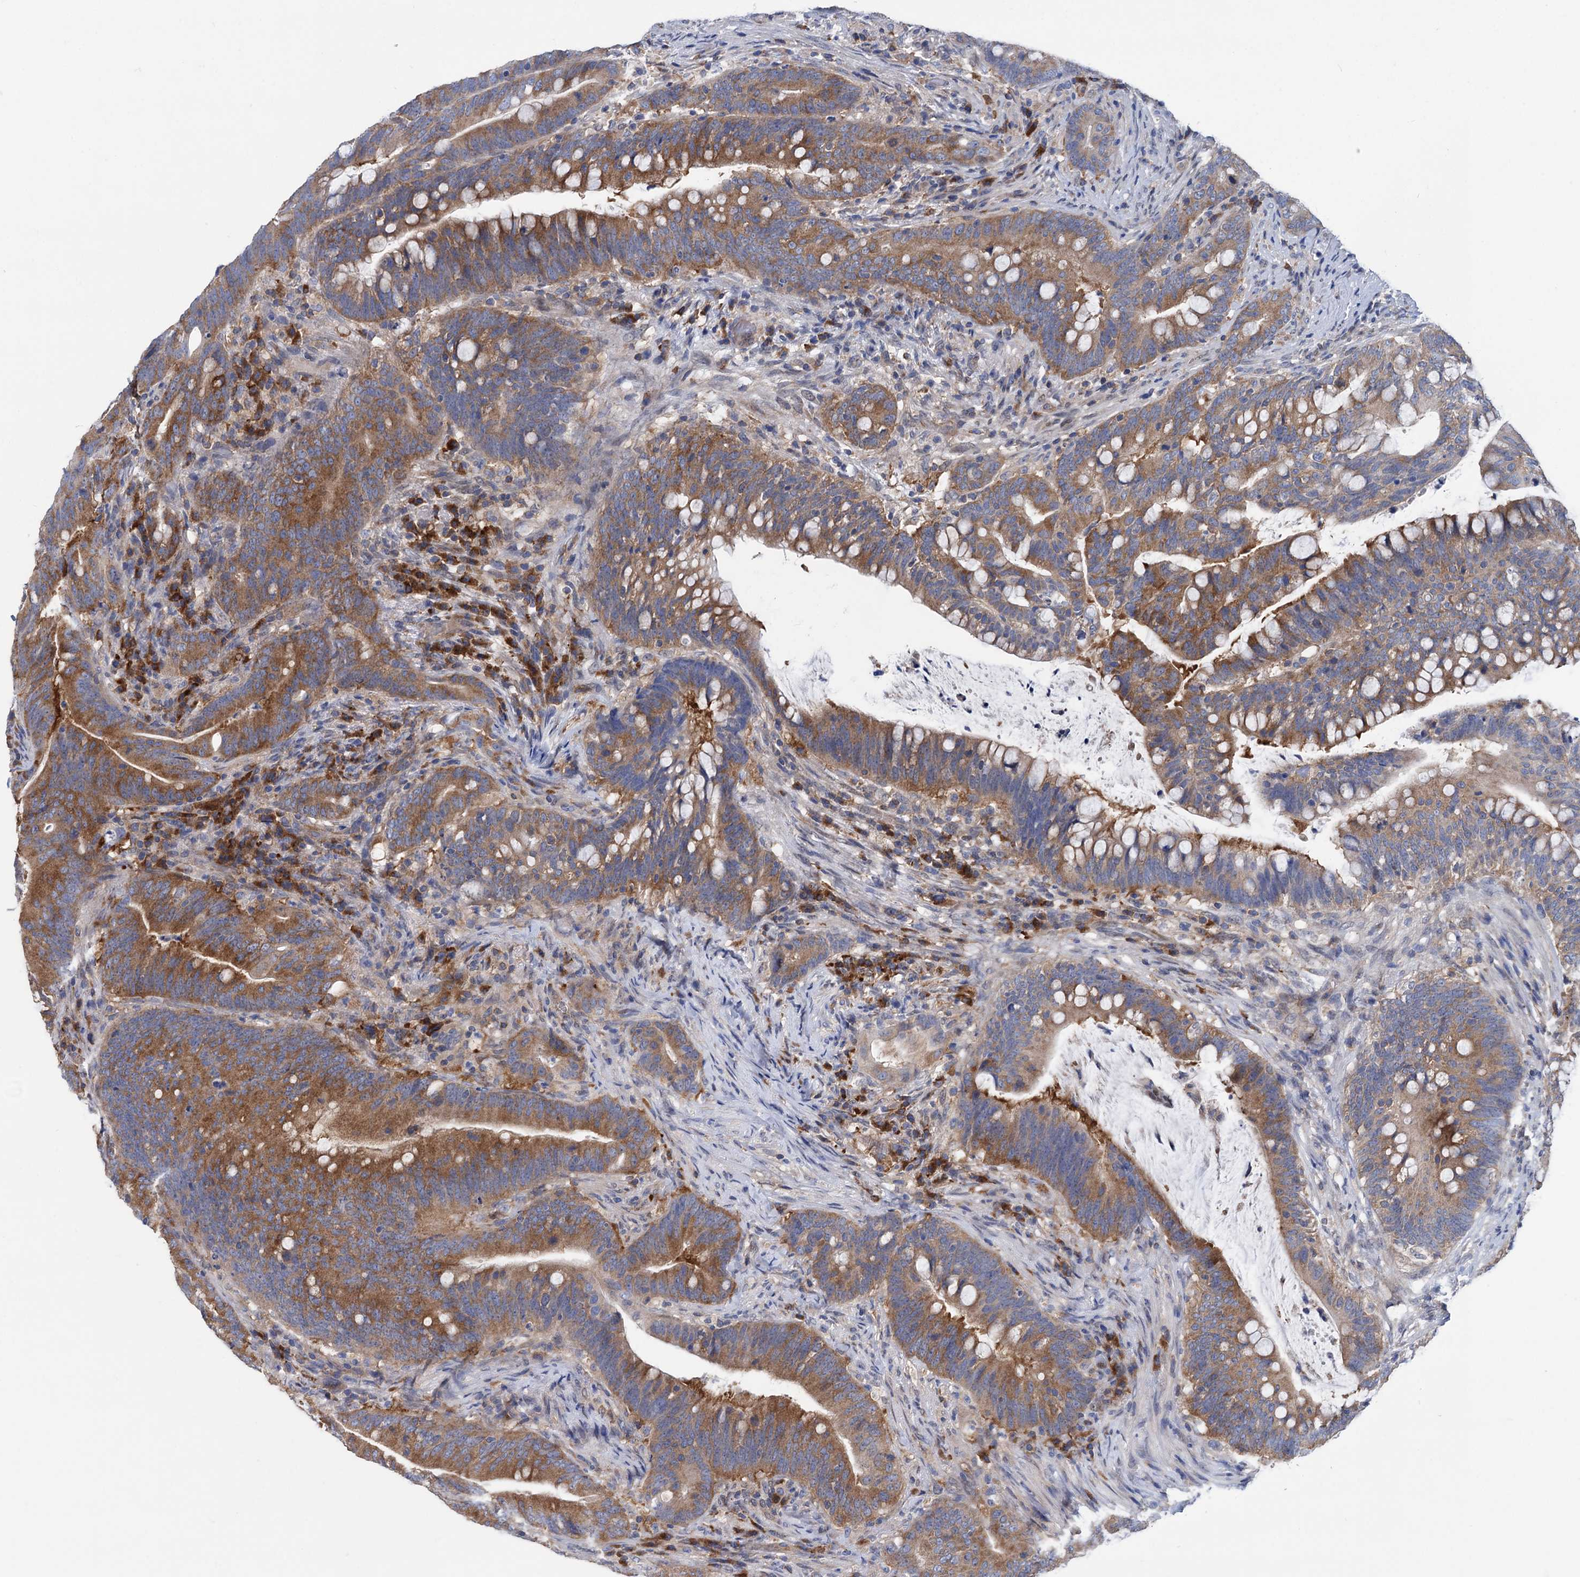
{"staining": {"intensity": "moderate", "quantity": ">75%", "location": "cytoplasmic/membranous"}, "tissue": "colorectal cancer", "cell_type": "Tumor cells", "image_type": "cancer", "snomed": [{"axis": "morphology", "description": "Adenocarcinoma, NOS"}, {"axis": "topography", "description": "Colon"}], "caption": "A photomicrograph showing moderate cytoplasmic/membranous staining in about >75% of tumor cells in adenocarcinoma (colorectal), as visualized by brown immunohistochemical staining.", "gene": "ZNRD2", "patient": {"sex": "female", "age": 66}}